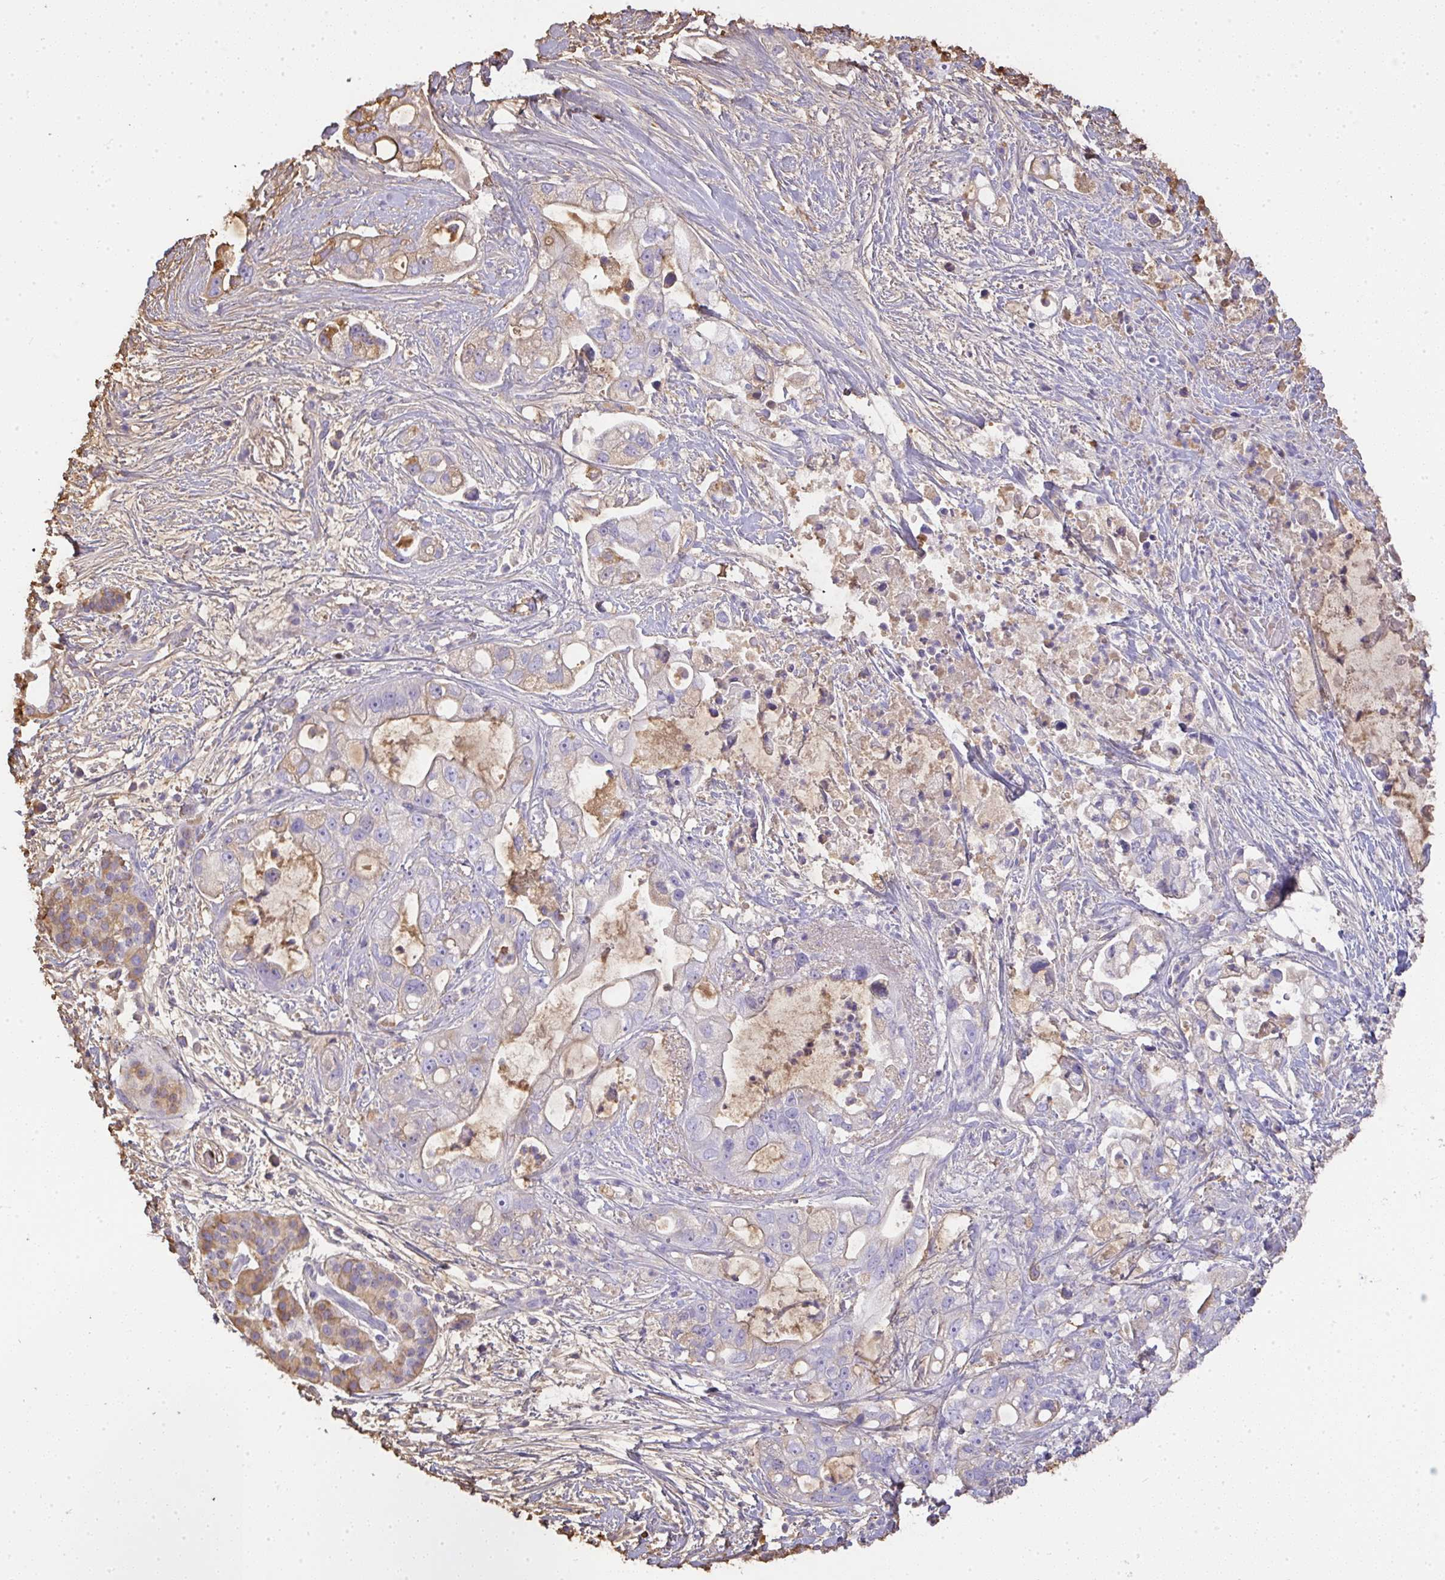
{"staining": {"intensity": "weak", "quantity": "25%-75%", "location": "cytoplasmic/membranous"}, "tissue": "pancreatic cancer", "cell_type": "Tumor cells", "image_type": "cancer", "snomed": [{"axis": "morphology", "description": "Adenocarcinoma, NOS"}, {"axis": "topography", "description": "Pancreas"}], "caption": "DAB immunohistochemical staining of human pancreatic adenocarcinoma displays weak cytoplasmic/membranous protein positivity in about 25%-75% of tumor cells.", "gene": "SMYD5", "patient": {"sex": "female", "age": 69}}